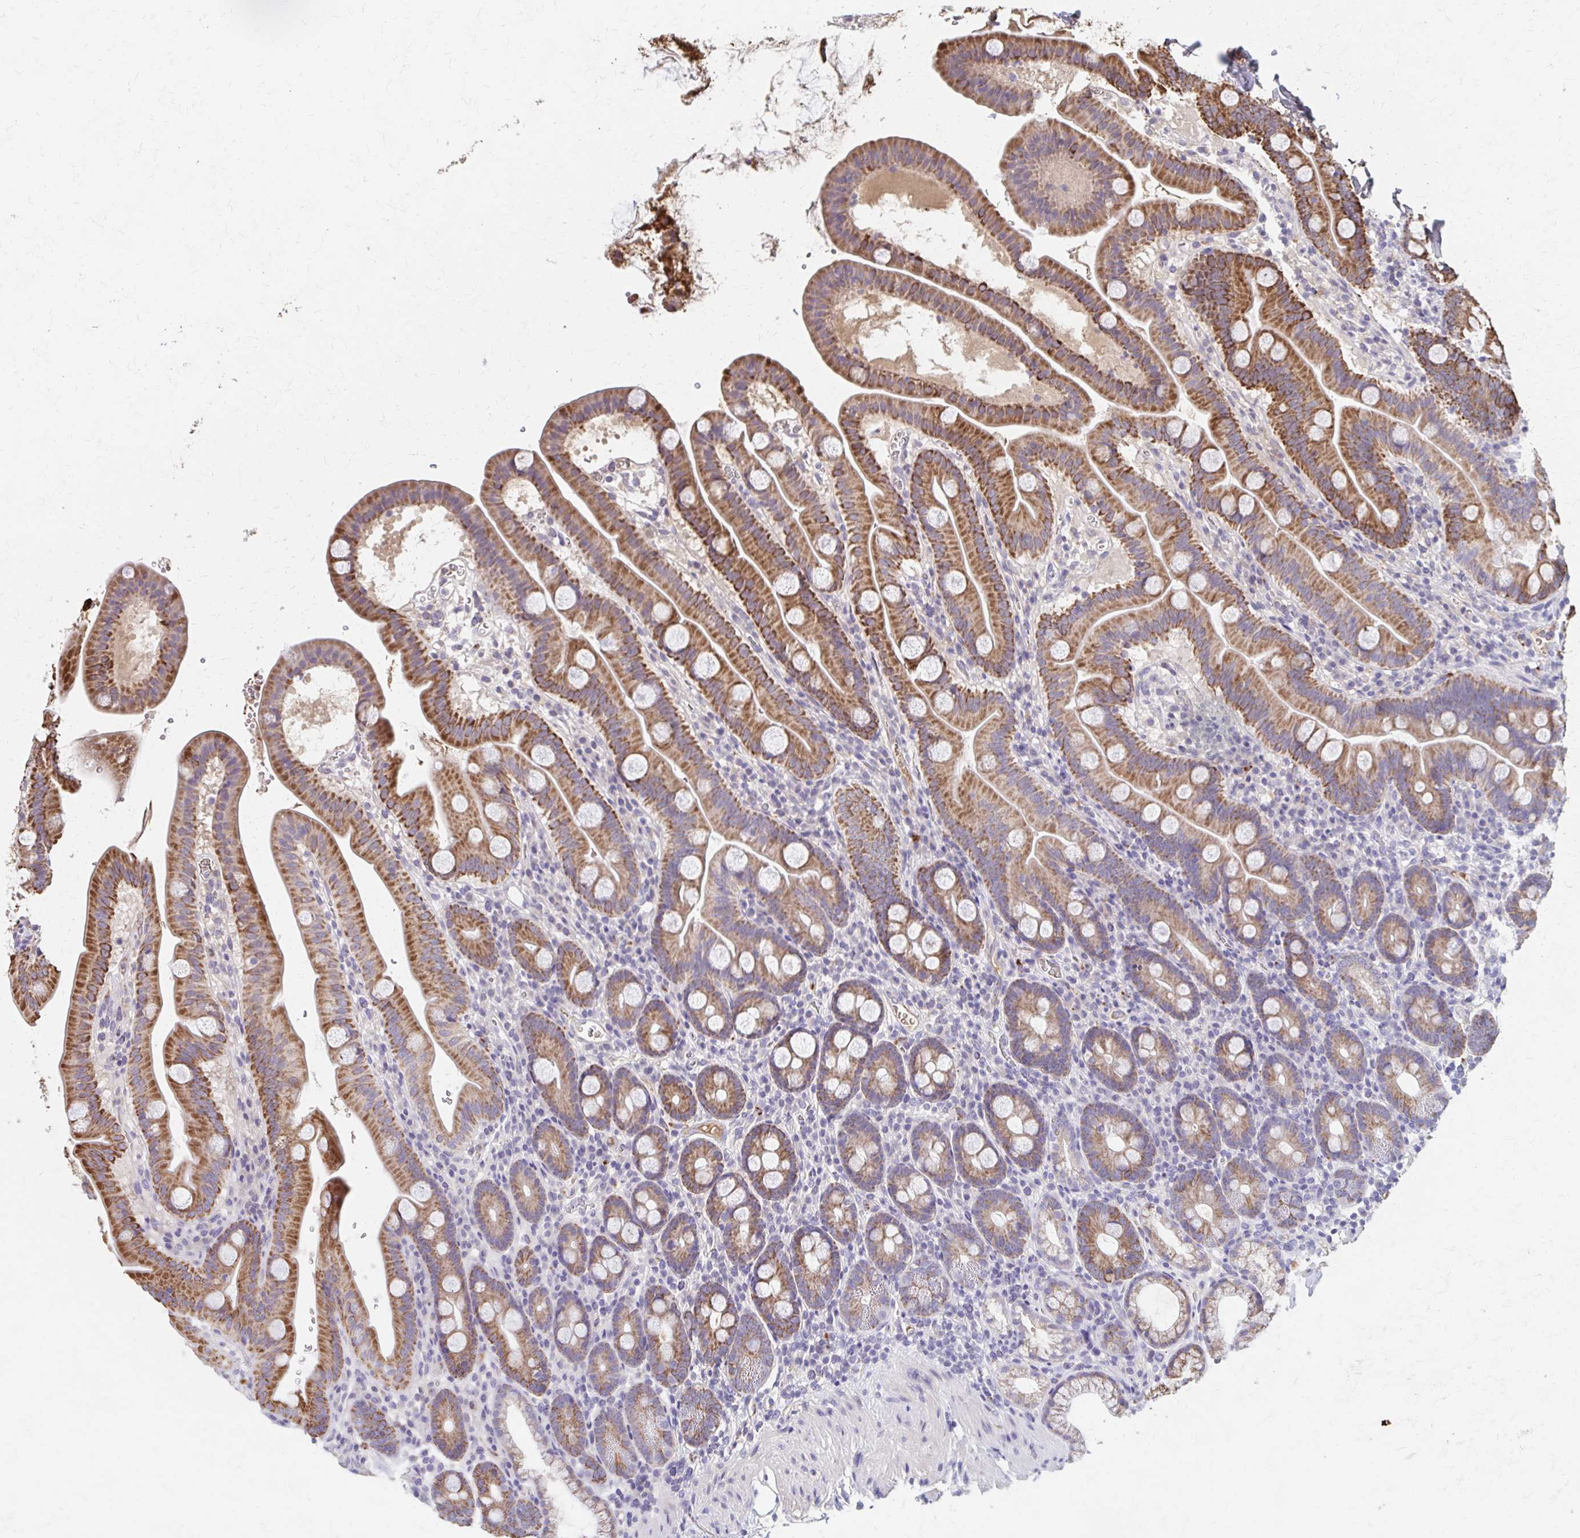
{"staining": {"intensity": "strong", "quantity": ">75%", "location": "cytoplasmic/membranous"}, "tissue": "duodenum", "cell_type": "Glandular cells", "image_type": "normal", "snomed": [{"axis": "morphology", "description": "Normal tissue, NOS"}, {"axis": "topography", "description": "Duodenum"}], "caption": "Duodenum stained for a protein (brown) reveals strong cytoplasmic/membranous positive staining in approximately >75% of glandular cells.", "gene": "HMGCS2", "patient": {"sex": "male", "age": 59}}